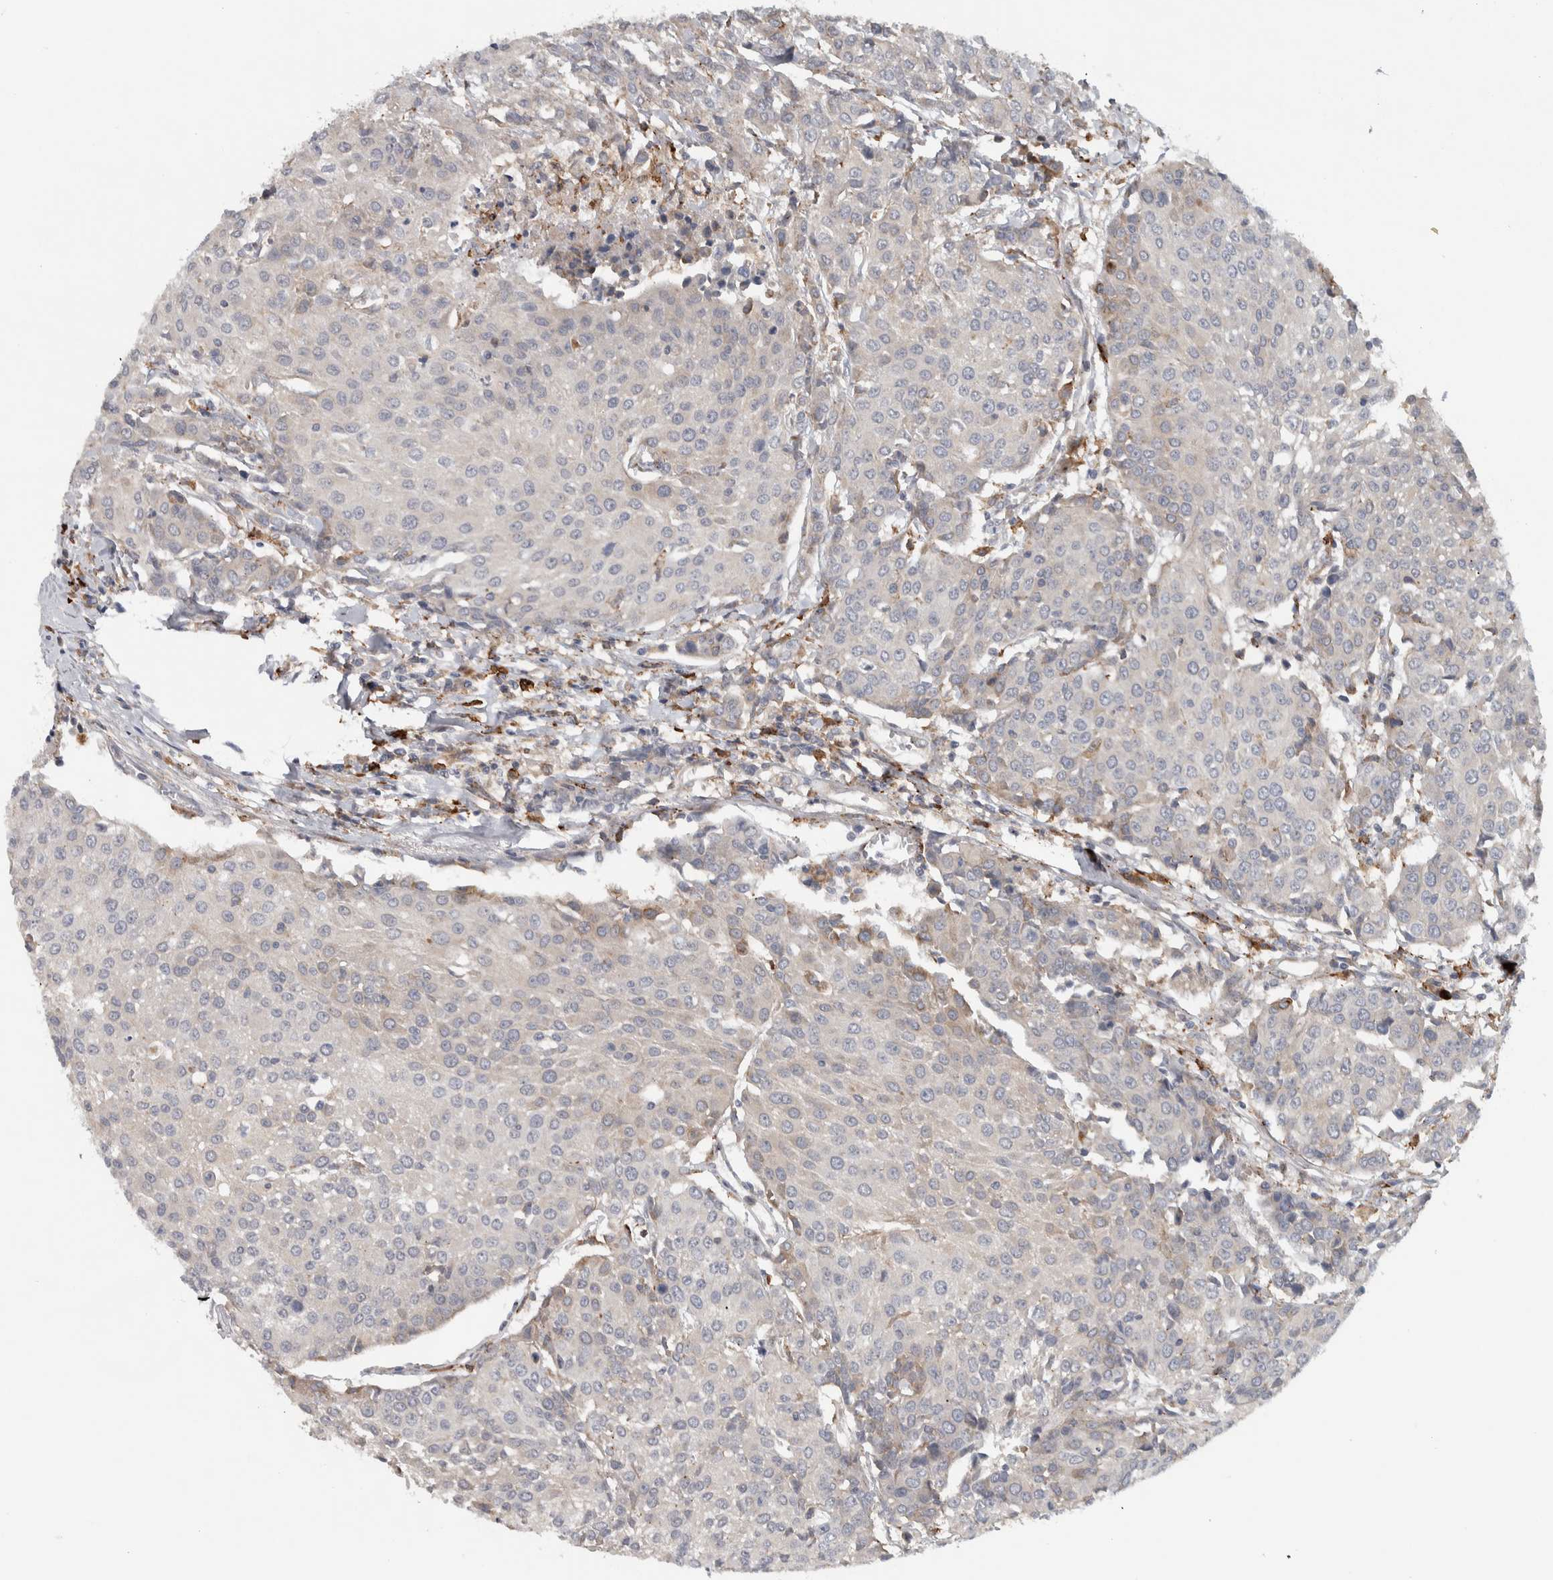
{"staining": {"intensity": "weak", "quantity": "<25%", "location": "cytoplasmic/membranous"}, "tissue": "urothelial cancer", "cell_type": "Tumor cells", "image_type": "cancer", "snomed": [{"axis": "morphology", "description": "Urothelial carcinoma, High grade"}, {"axis": "topography", "description": "Urinary bladder"}], "caption": "Tumor cells are negative for protein expression in human urothelial cancer.", "gene": "ADPRM", "patient": {"sex": "female", "age": 85}}